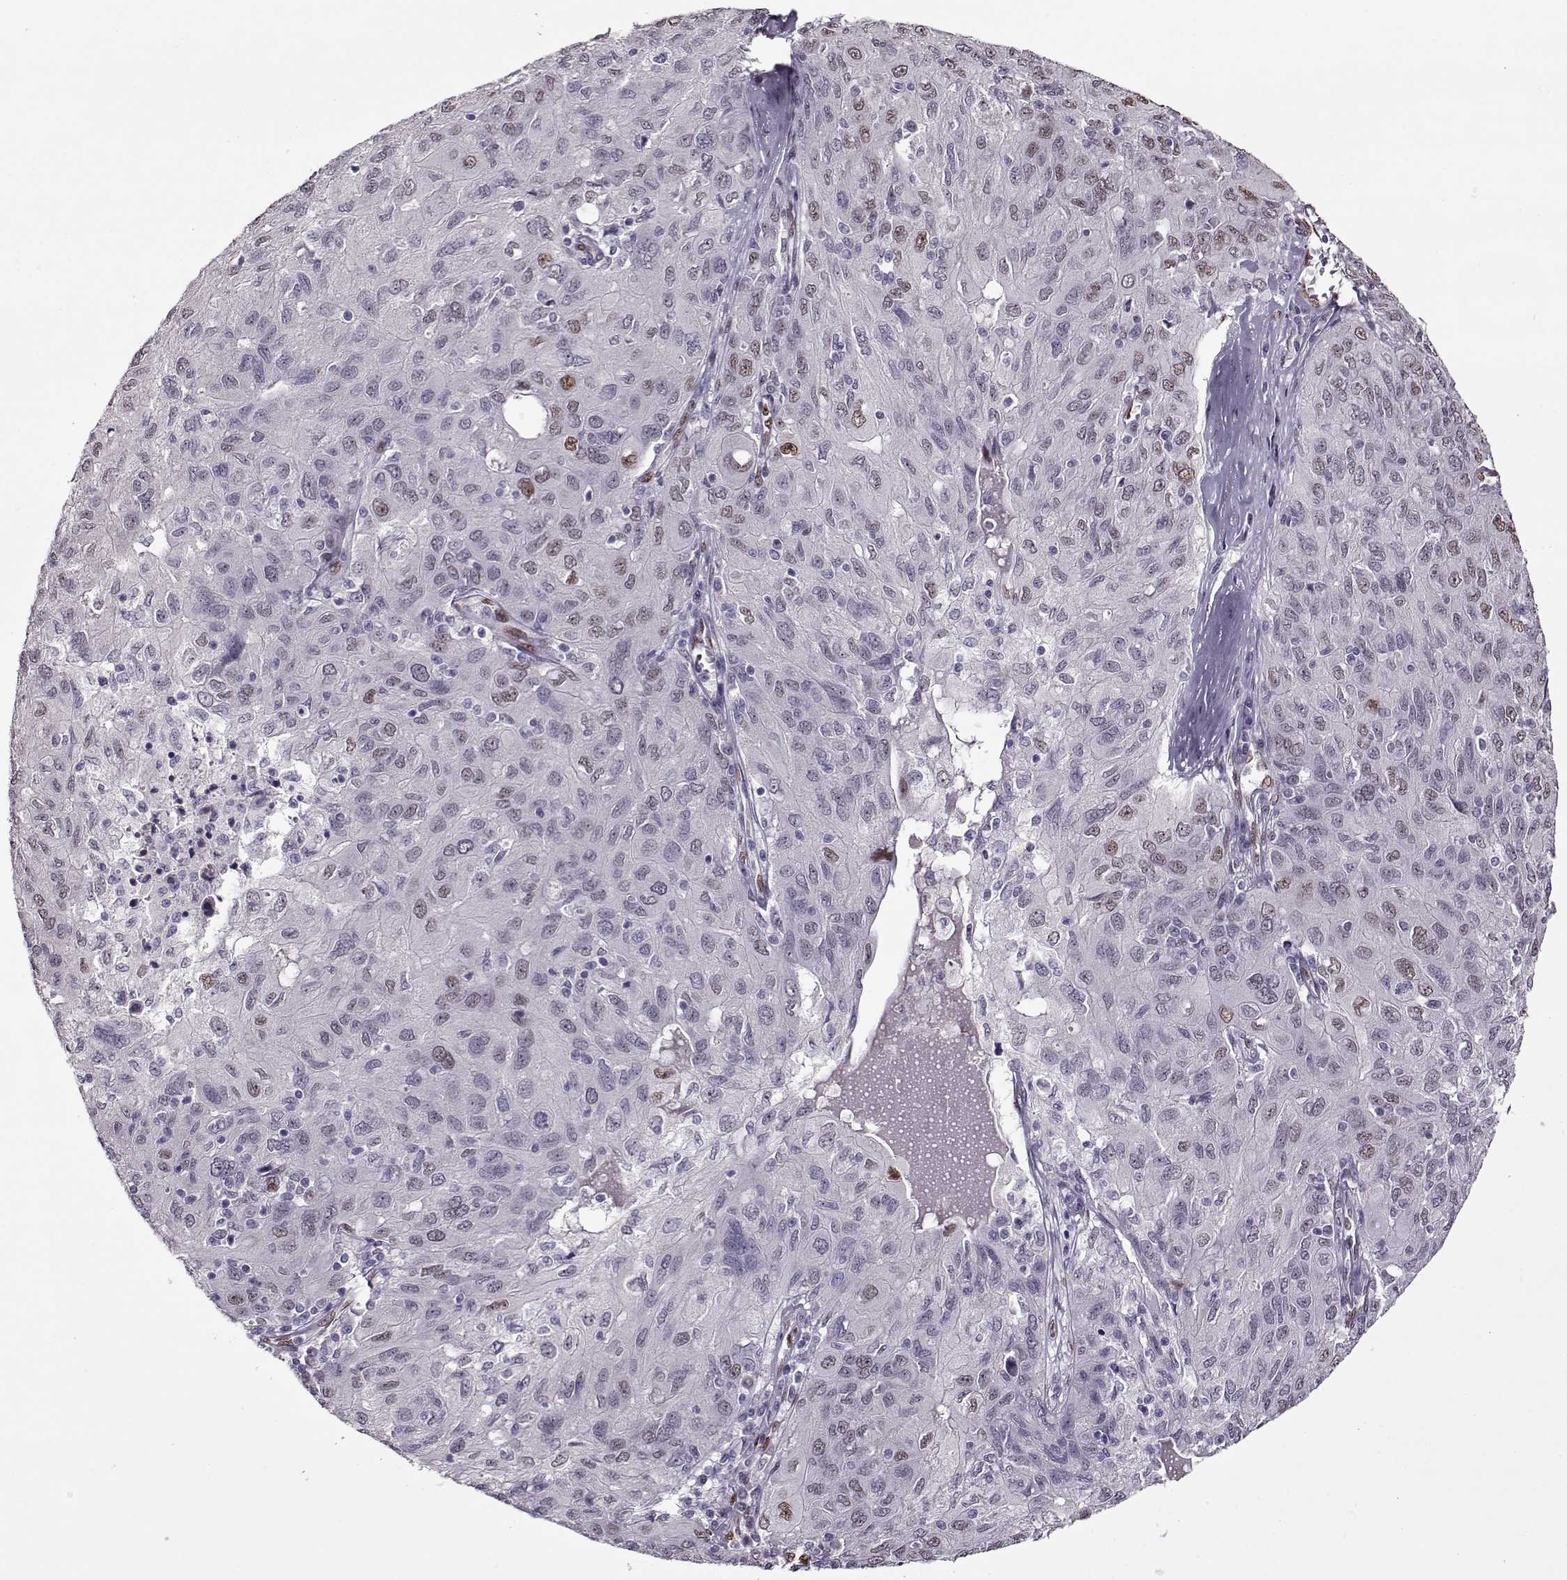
{"staining": {"intensity": "weak", "quantity": "<25%", "location": "nuclear"}, "tissue": "ovarian cancer", "cell_type": "Tumor cells", "image_type": "cancer", "snomed": [{"axis": "morphology", "description": "Carcinoma, endometroid"}, {"axis": "topography", "description": "Ovary"}], "caption": "This is an immunohistochemistry (IHC) photomicrograph of ovarian cancer. There is no positivity in tumor cells.", "gene": "PRMT8", "patient": {"sex": "female", "age": 50}}